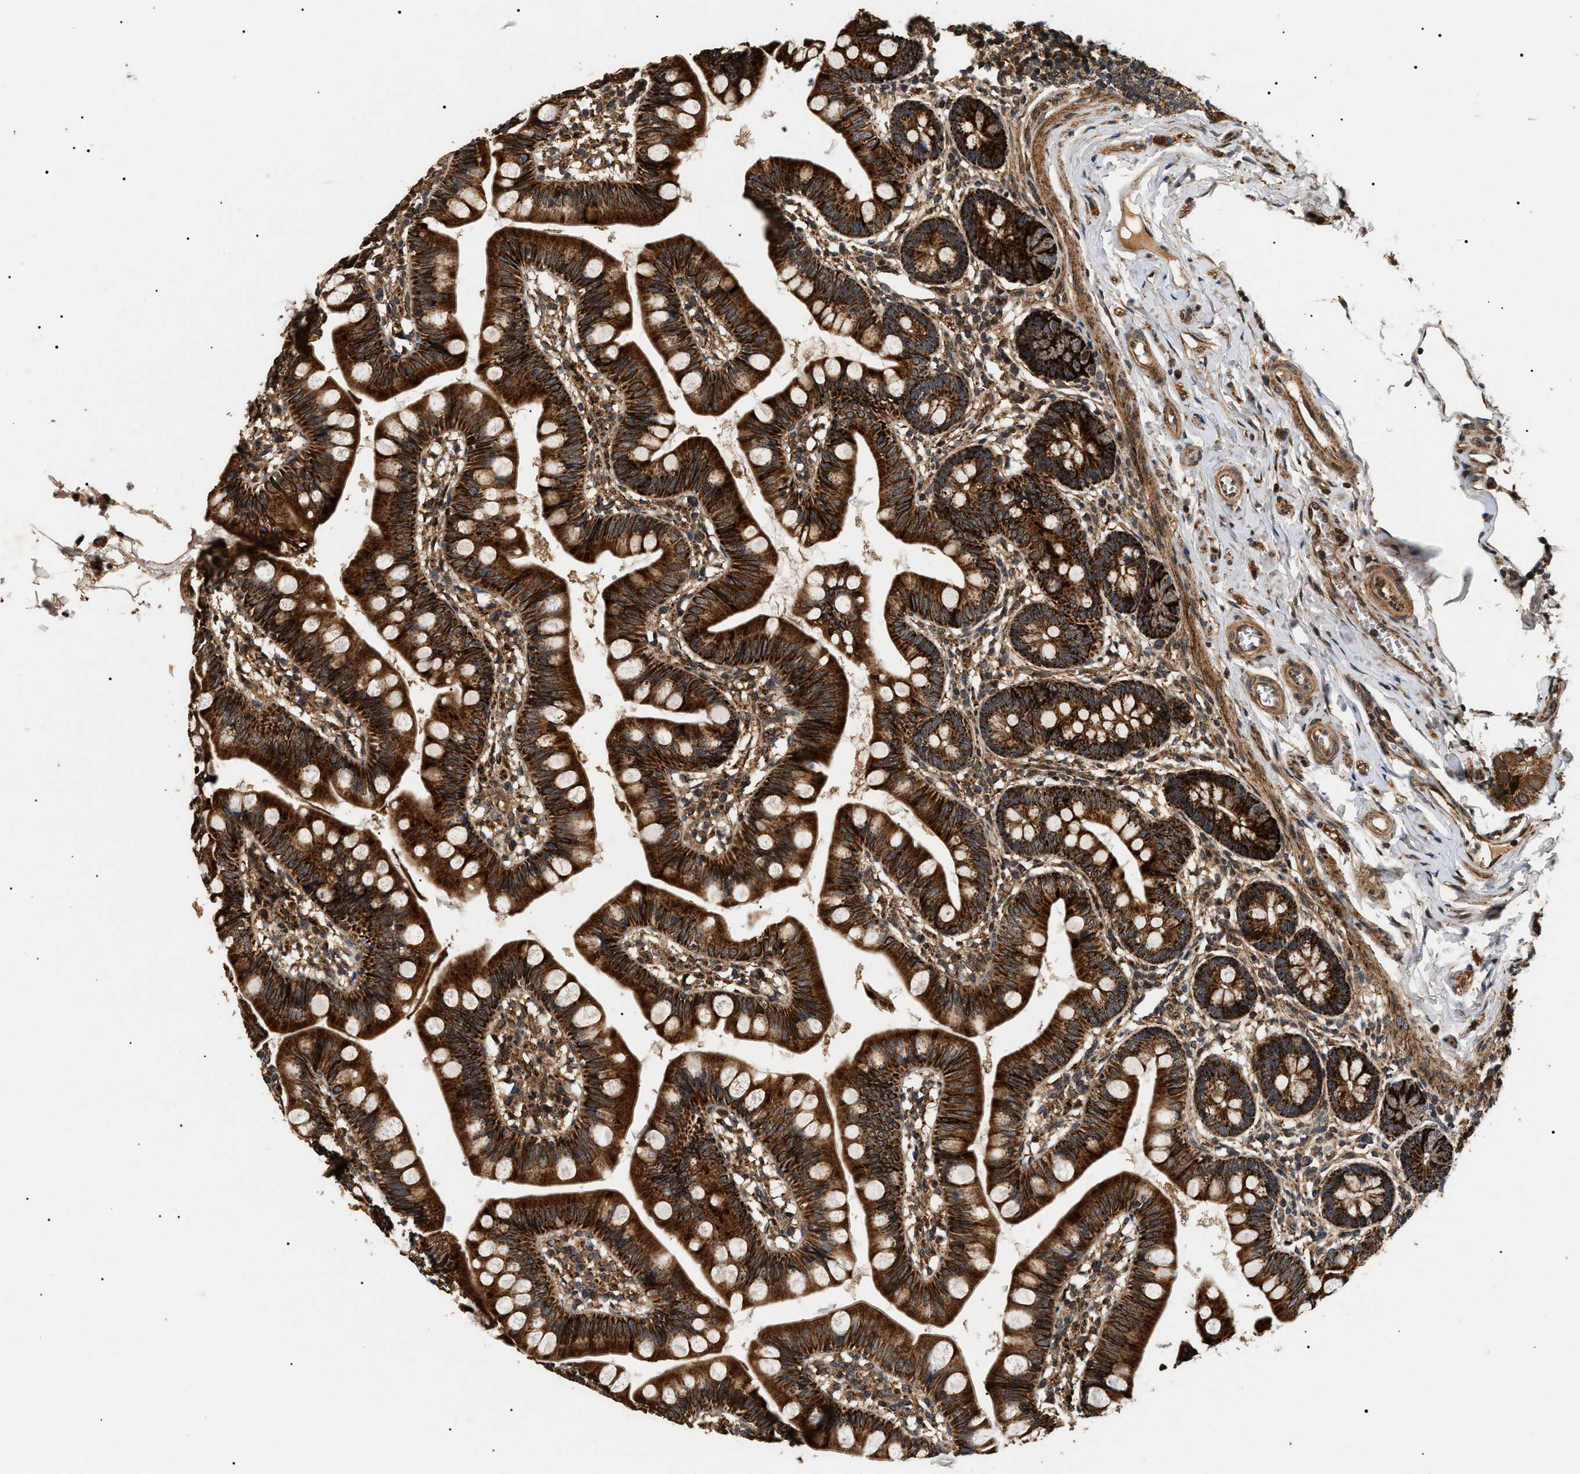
{"staining": {"intensity": "strong", "quantity": ">75%", "location": "cytoplasmic/membranous"}, "tissue": "small intestine", "cell_type": "Glandular cells", "image_type": "normal", "snomed": [{"axis": "morphology", "description": "Normal tissue, NOS"}, {"axis": "topography", "description": "Small intestine"}], "caption": "A high amount of strong cytoplasmic/membranous positivity is appreciated in about >75% of glandular cells in benign small intestine. The protein of interest is stained brown, and the nuclei are stained in blue (DAB IHC with brightfield microscopy, high magnification).", "gene": "ZBTB26", "patient": {"sex": "male", "age": 7}}